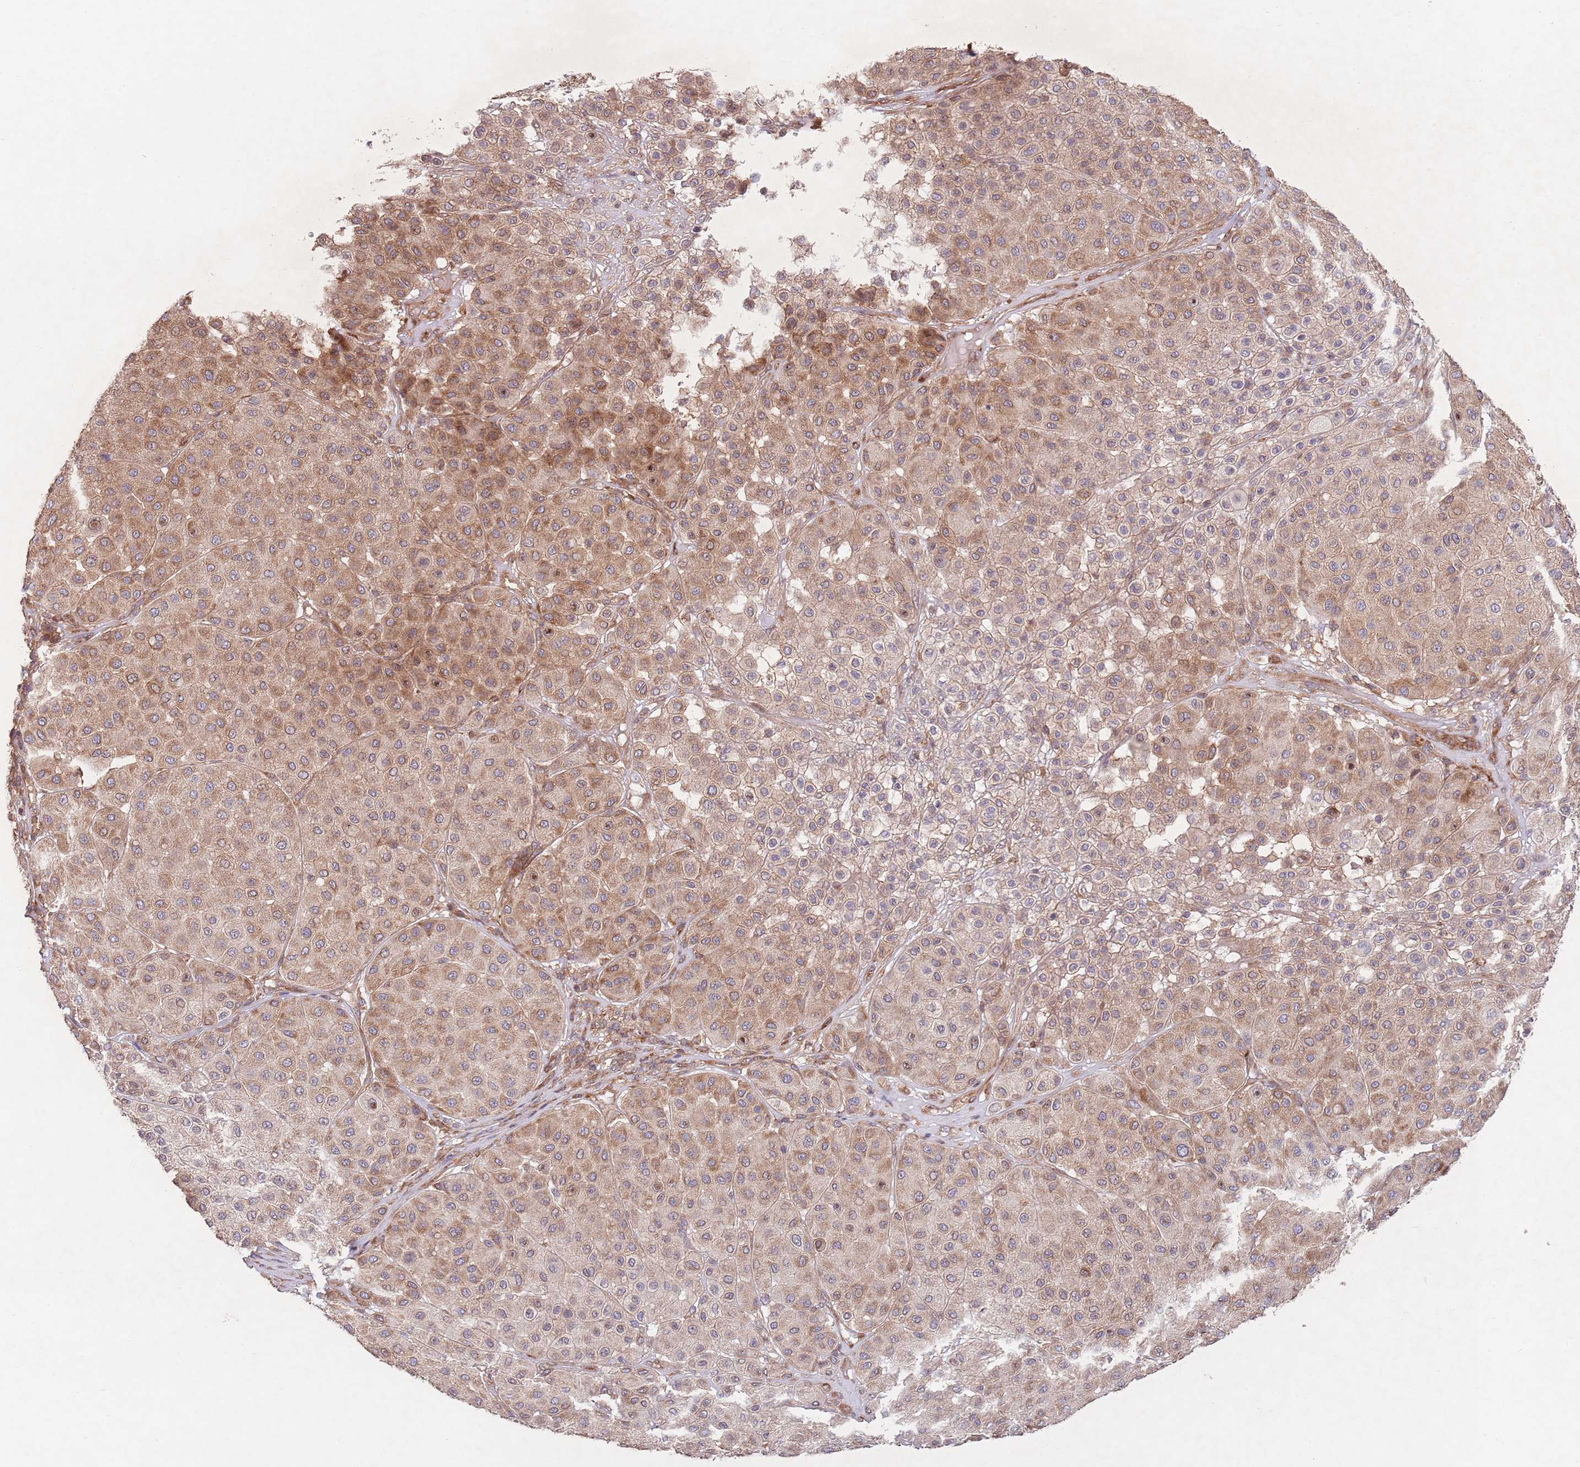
{"staining": {"intensity": "moderate", "quantity": ">75%", "location": "cytoplasmic/membranous"}, "tissue": "melanoma", "cell_type": "Tumor cells", "image_type": "cancer", "snomed": [{"axis": "morphology", "description": "Malignant melanoma, Metastatic site"}, {"axis": "topography", "description": "Smooth muscle"}], "caption": "The micrograph displays a brown stain indicating the presence of a protein in the cytoplasmic/membranous of tumor cells in melanoma. The protein of interest is stained brown, and the nuclei are stained in blue (DAB (3,3'-diaminobenzidine) IHC with brightfield microscopy, high magnification).", "gene": "RNF19B", "patient": {"sex": "male", "age": 41}}